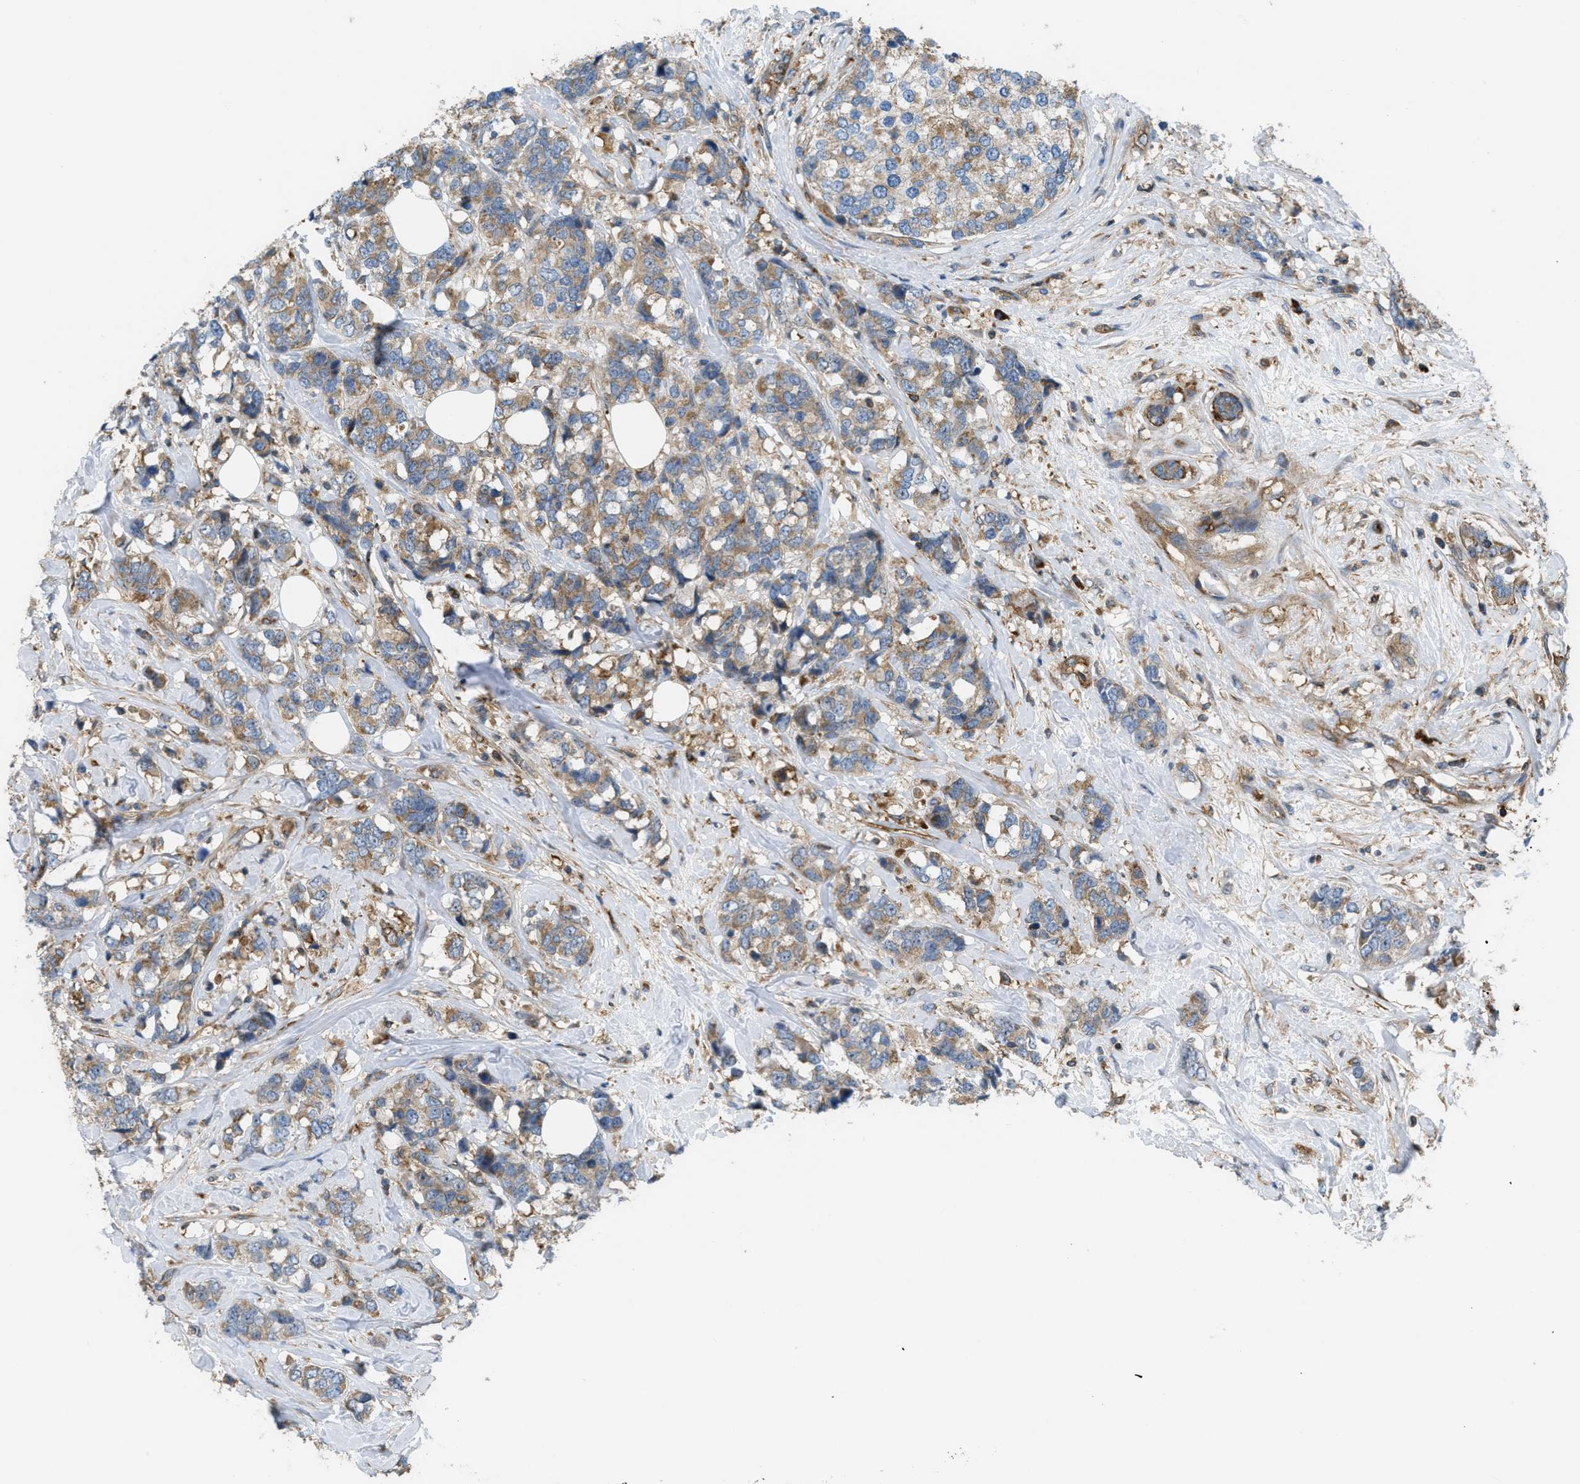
{"staining": {"intensity": "moderate", "quantity": ">75%", "location": "cytoplasmic/membranous"}, "tissue": "breast cancer", "cell_type": "Tumor cells", "image_type": "cancer", "snomed": [{"axis": "morphology", "description": "Lobular carcinoma"}, {"axis": "topography", "description": "Breast"}], "caption": "Protein expression analysis of breast lobular carcinoma reveals moderate cytoplasmic/membranous expression in approximately >75% of tumor cells.", "gene": "ATP2A3", "patient": {"sex": "female", "age": 59}}